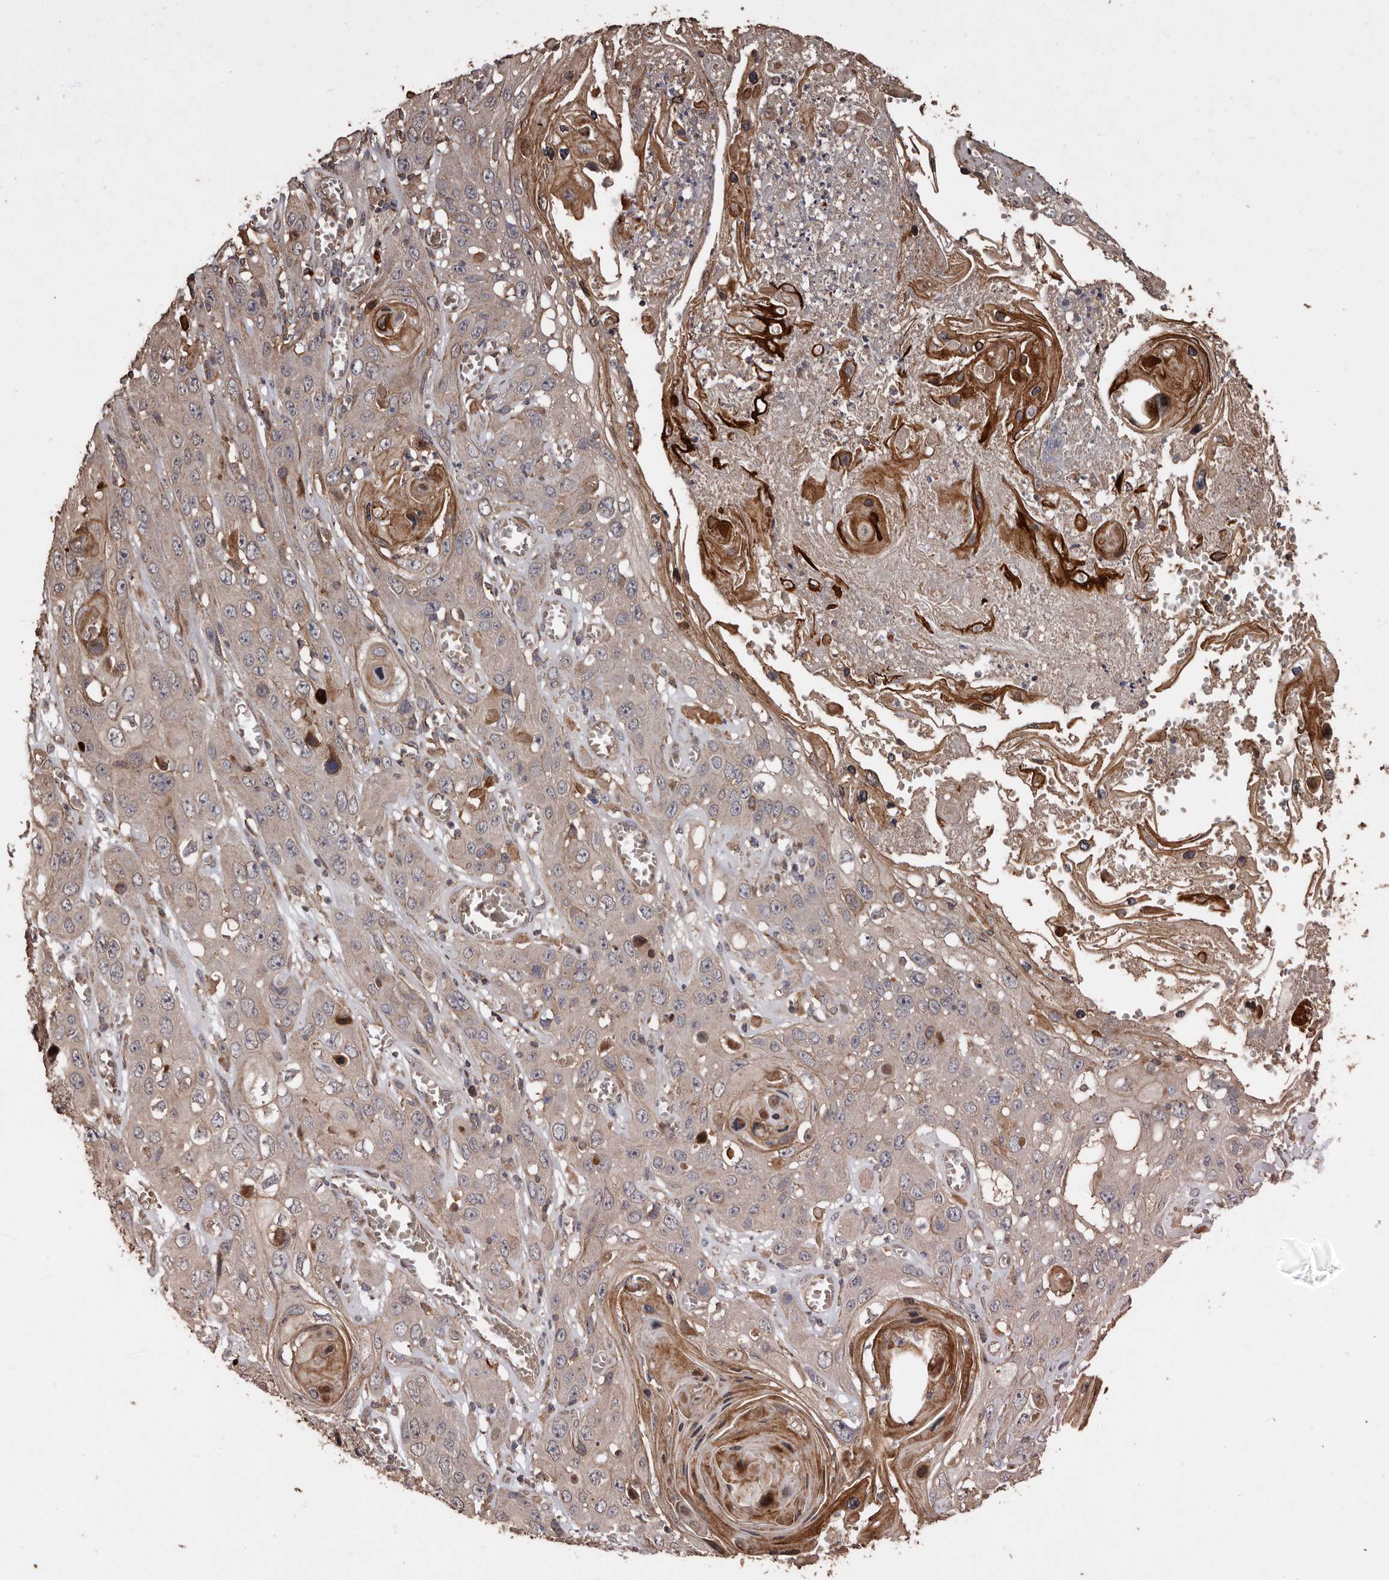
{"staining": {"intensity": "weak", "quantity": "<25%", "location": "cytoplasmic/membranous"}, "tissue": "skin cancer", "cell_type": "Tumor cells", "image_type": "cancer", "snomed": [{"axis": "morphology", "description": "Squamous cell carcinoma, NOS"}, {"axis": "topography", "description": "Skin"}], "caption": "Tumor cells show no significant protein staining in skin squamous cell carcinoma.", "gene": "RANBP17", "patient": {"sex": "male", "age": 55}}